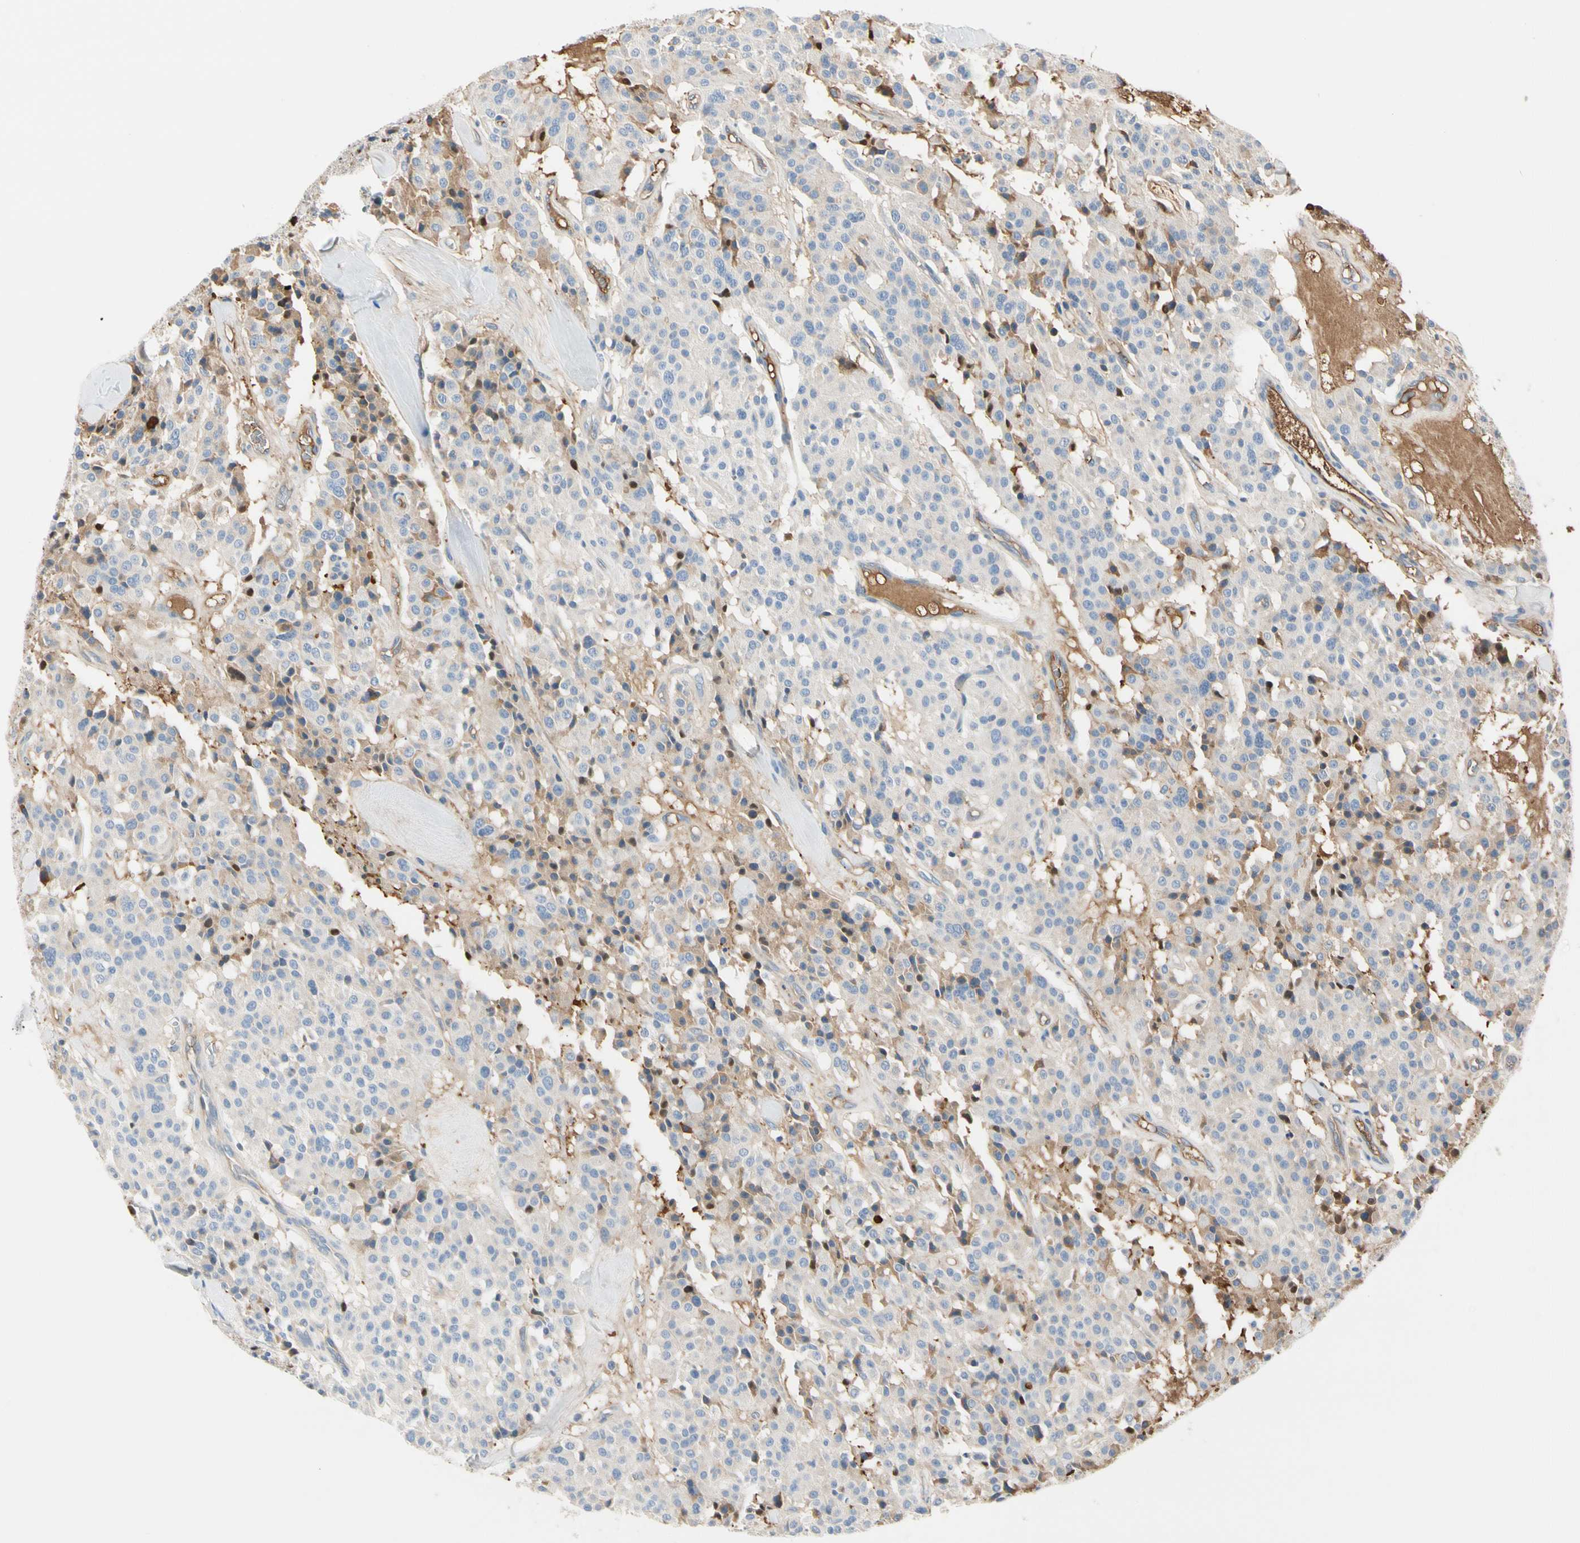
{"staining": {"intensity": "weak", "quantity": "25%-75%", "location": "cytoplasmic/membranous"}, "tissue": "carcinoid", "cell_type": "Tumor cells", "image_type": "cancer", "snomed": [{"axis": "morphology", "description": "Carcinoid, malignant, NOS"}, {"axis": "topography", "description": "Lung"}], "caption": "Immunohistochemical staining of malignant carcinoid shows weak cytoplasmic/membranous protein staining in about 25%-75% of tumor cells.", "gene": "LAMB3", "patient": {"sex": "male", "age": 30}}